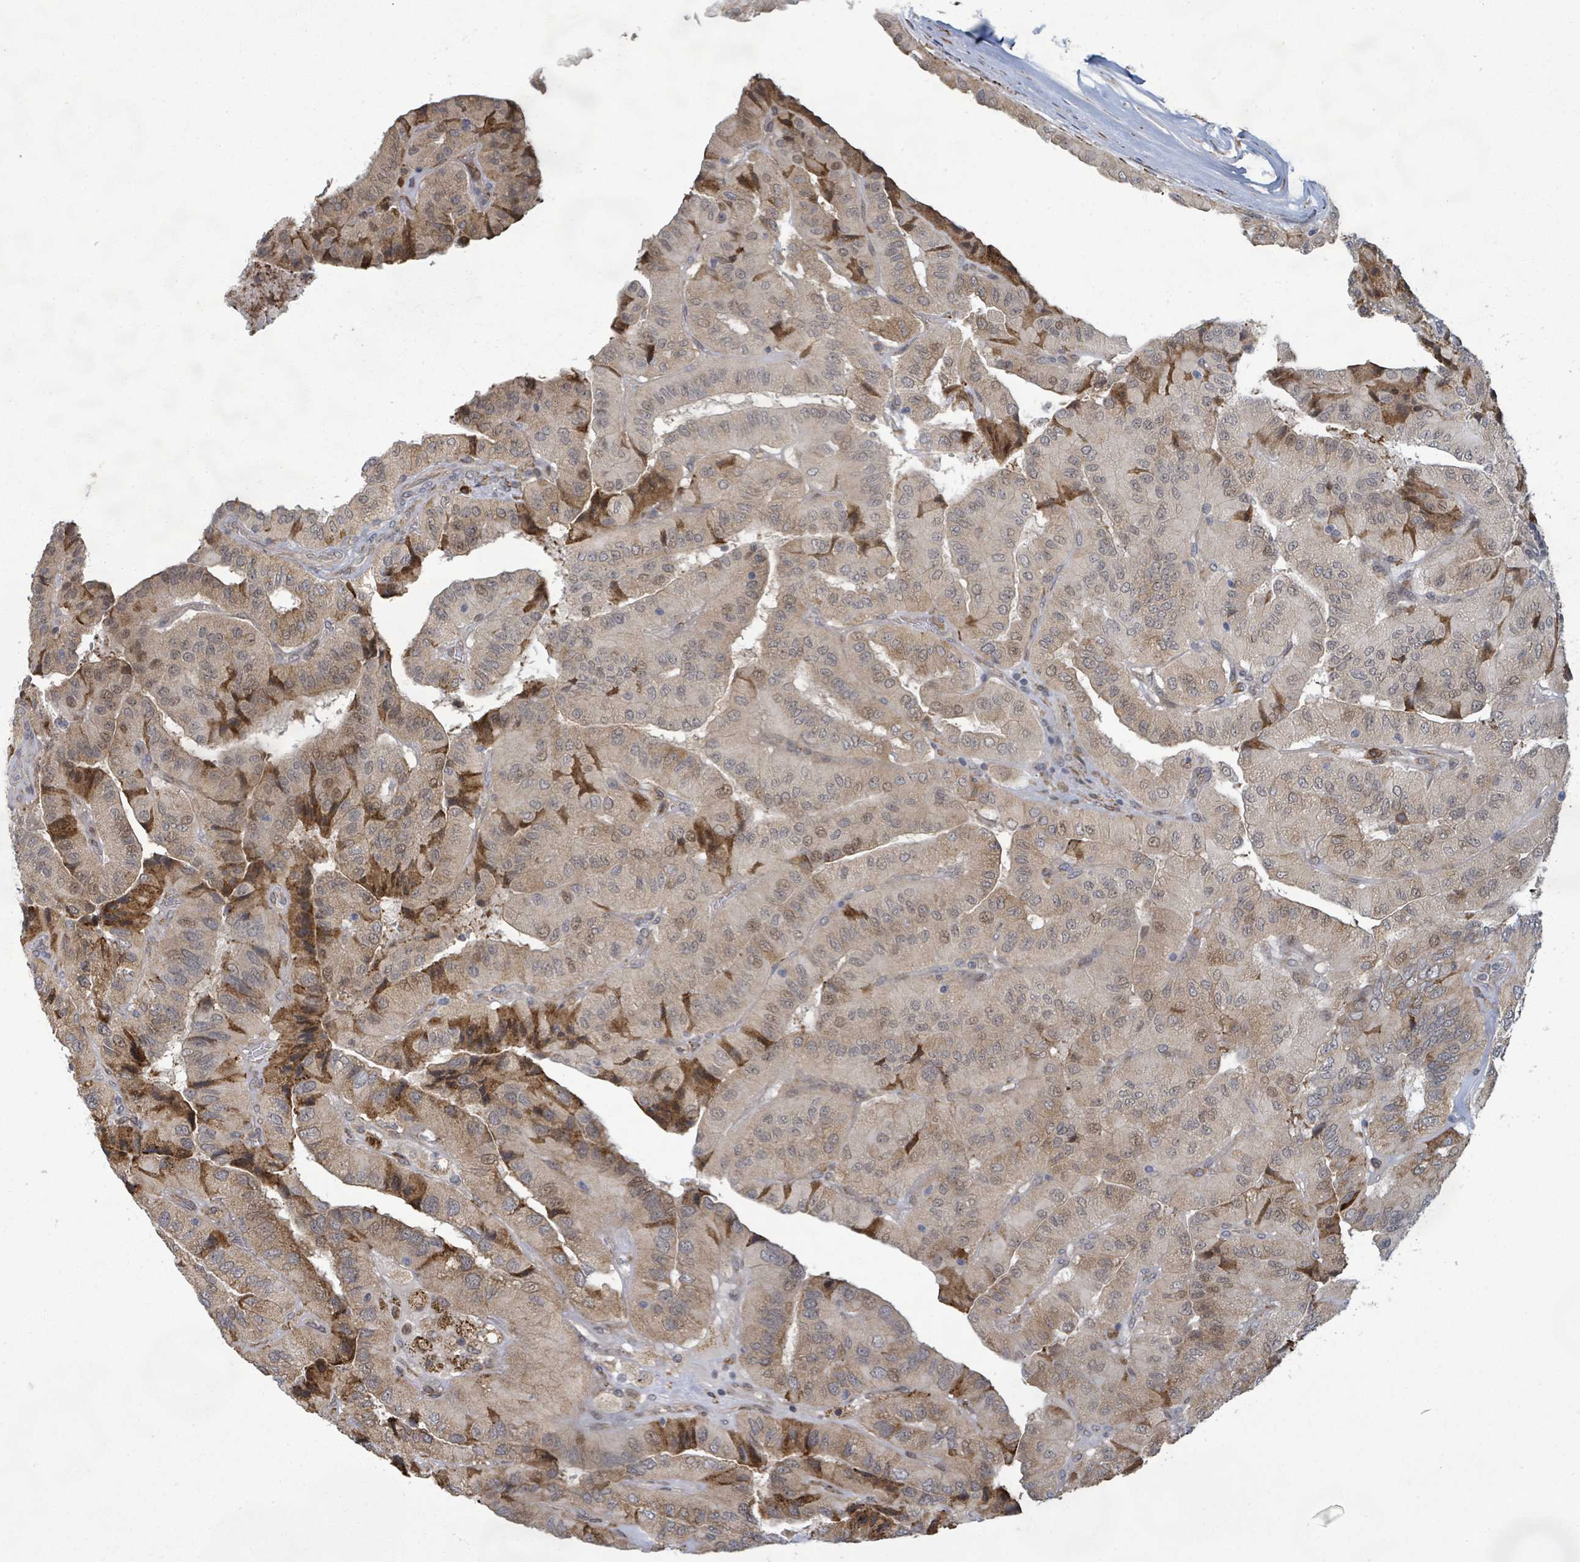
{"staining": {"intensity": "strong", "quantity": "<25%", "location": "cytoplasmic/membranous,nuclear"}, "tissue": "thyroid cancer", "cell_type": "Tumor cells", "image_type": "cancer", "snomed": [{"axis": "morphology", "description": "Normal tissue, NOS"}, {"axis": "morphology", "description": "Papillary adenocarcinoma, NOS"}, {"axis": "topography", "description": "Thyroid gland"}], "caption": "Immunohistochemistry (IHC) micrograph of neoplastic tissue: thyroid cancer (papillary adenocarcinoma) stained using IHC shows medium levels of strong protein expression localized specifically in the cytoplasmic/membranous and nuclear of tumor cells, appearing as a cytoplasmic/membranous and nuclear brown color.", "gene": "SHROOM2", "patient": {"sex": "female", "age": 59}}